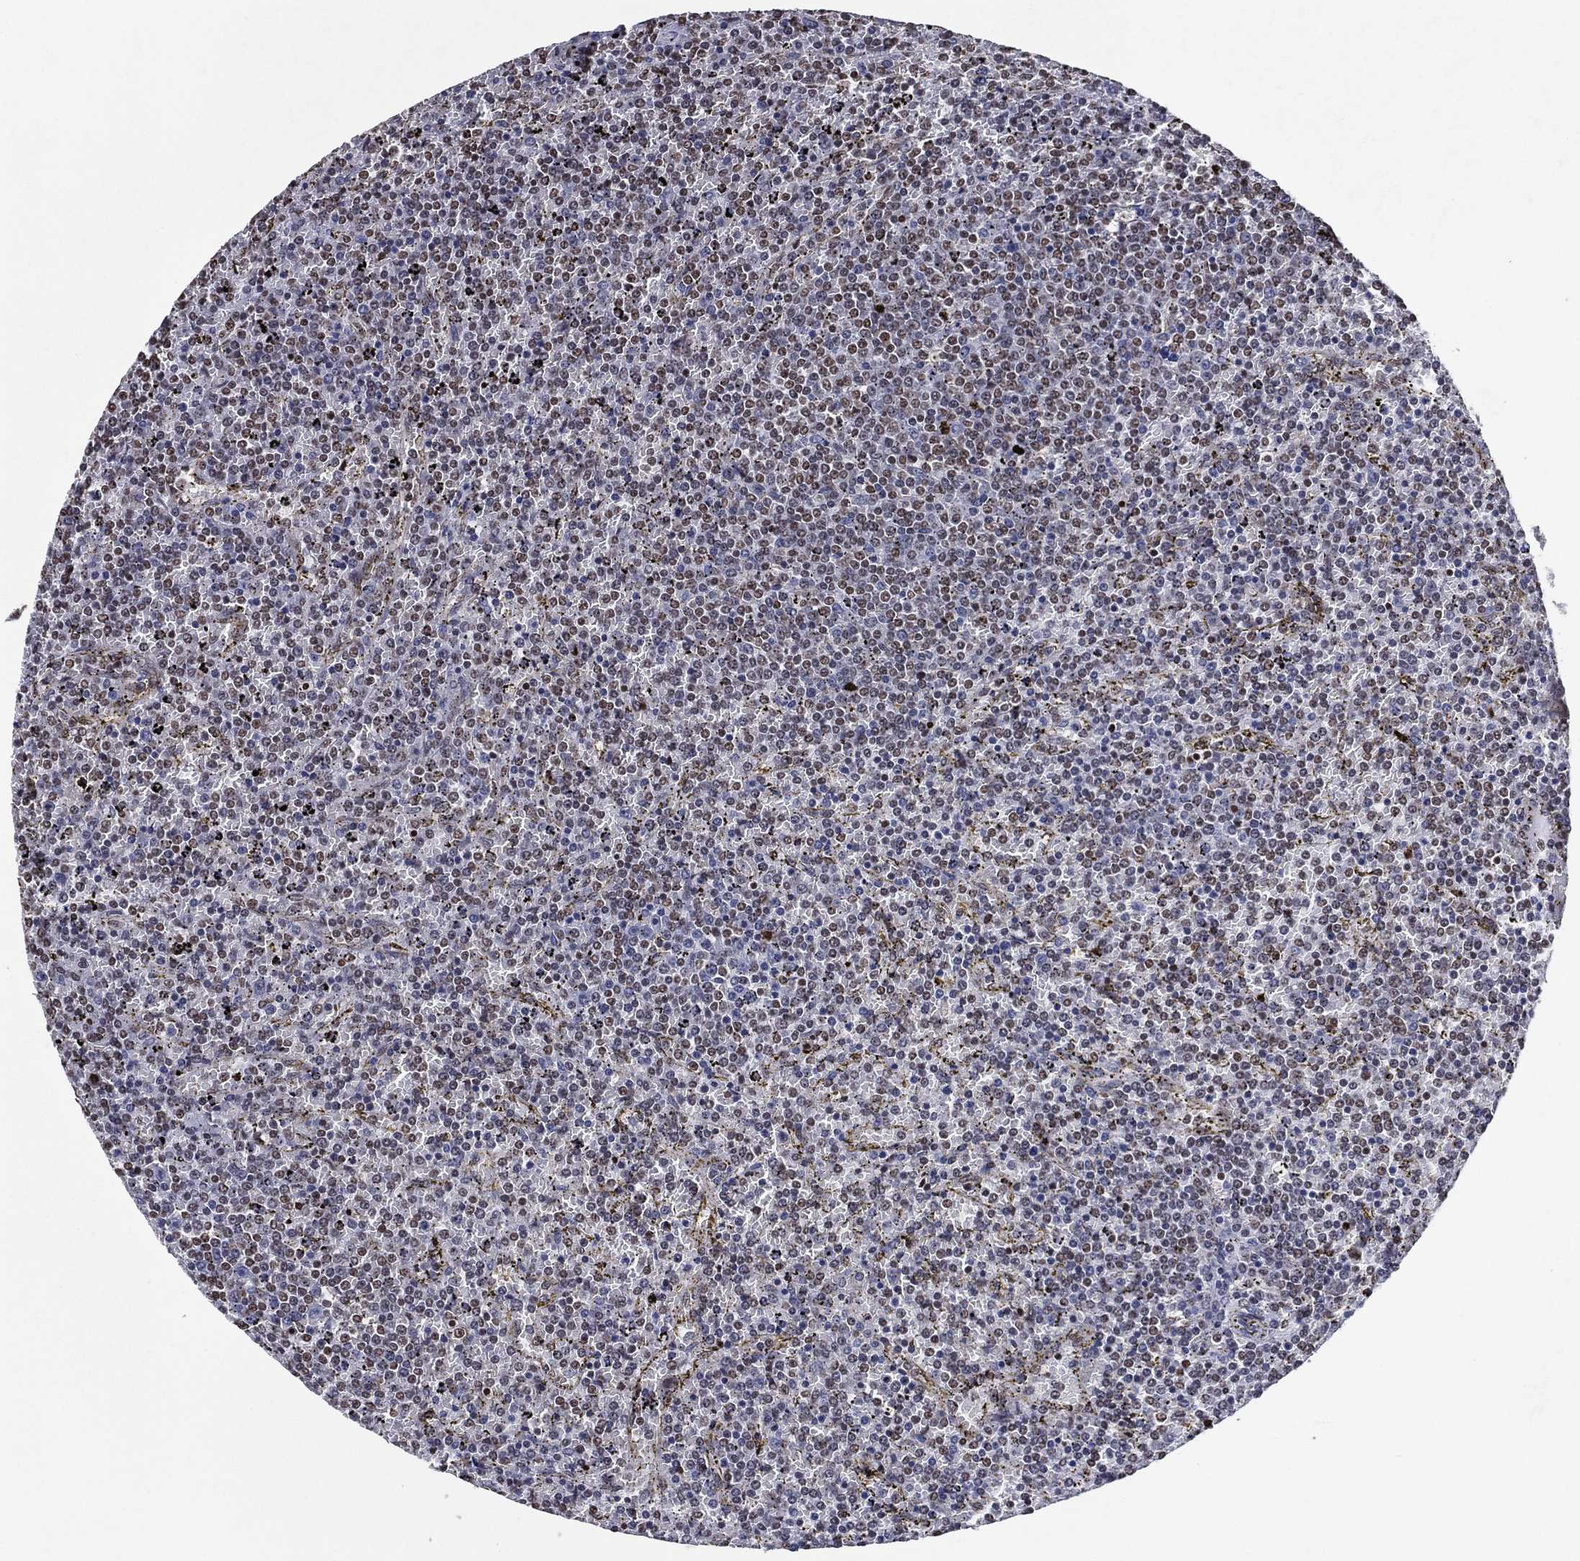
{"staining": {"intensity": "negative", "quantity": "none", "location": "none"}, "tissue": "lymphoma", "cell_type": "Tumor cells", "image_type": "cancer", "snomed": [{"axis": "morphology", "description": "Malignant lymphoma, non-Hodgkin's type, Low grade"}, {"axis": "topography", "description": "Spleen"}], "caption": "The IHC image has no significant positivity in tumor cells of lymphoma tissue.", "gene": "ZBTB42", "patient": {"sex": "female", "age": 77}}